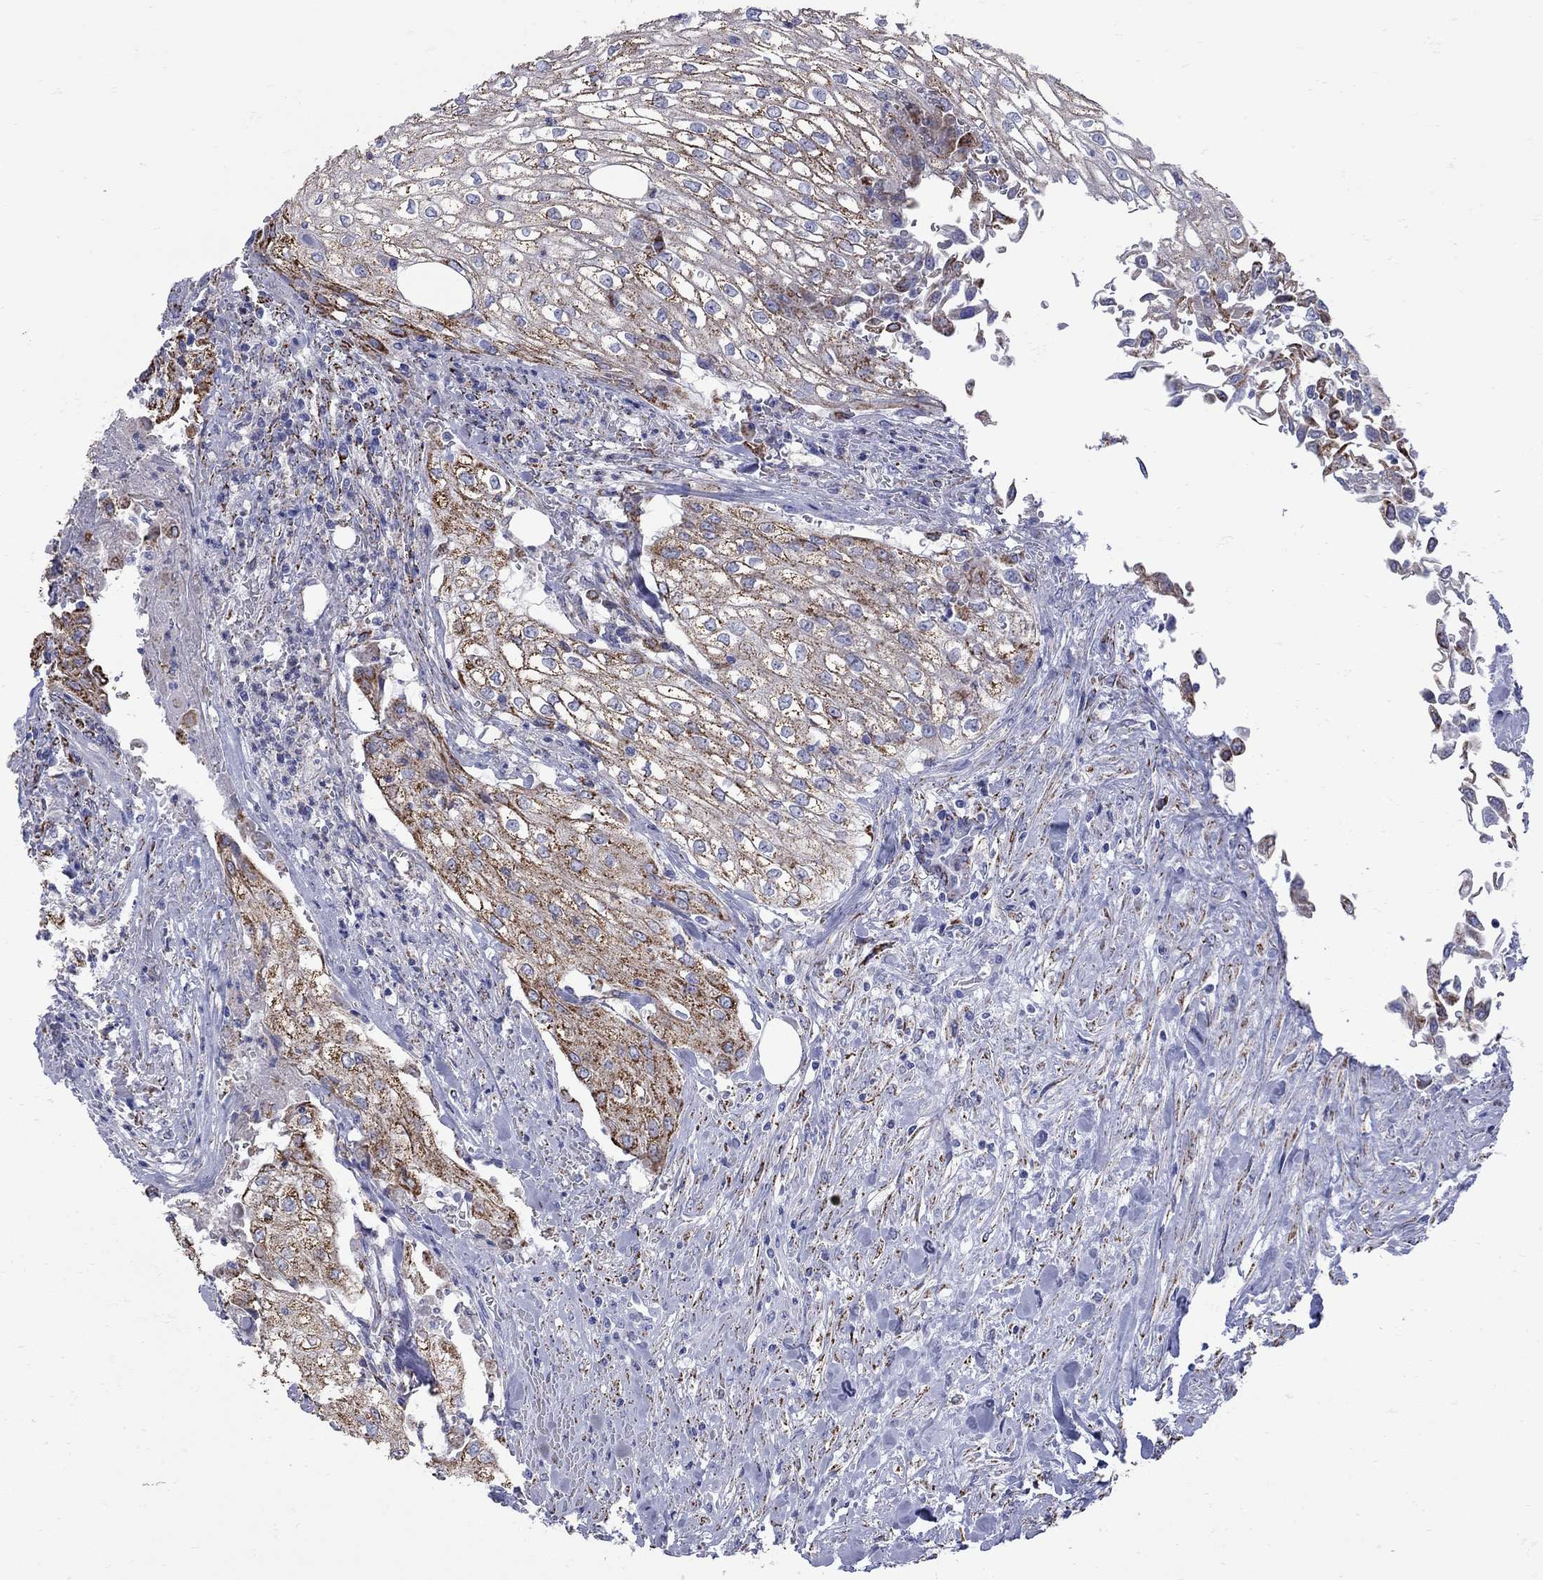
{"staining": {"intensity": "strong", "quantity": "25%-75%", "location": "cytoplasmic/membranous"}, "tissue": "urothelial cancer", "cell_type": "Tumor cells", "image_type": "cancer", "snomed": [{"axis": "morphology", "description": "Urothelial carcinoma, High grade"}, {"axis": "topography", "description": "Urinary bladder"}], "caption": "This histopathology image demonstrates immunohistochemistry staining of urothelial cancer, with high strong cytoplasmic/membranous positivity in approximately 25%-75% of tumor cells.", "gene": "SESTD1", "patient": {"sex": "male", "age": 62}}